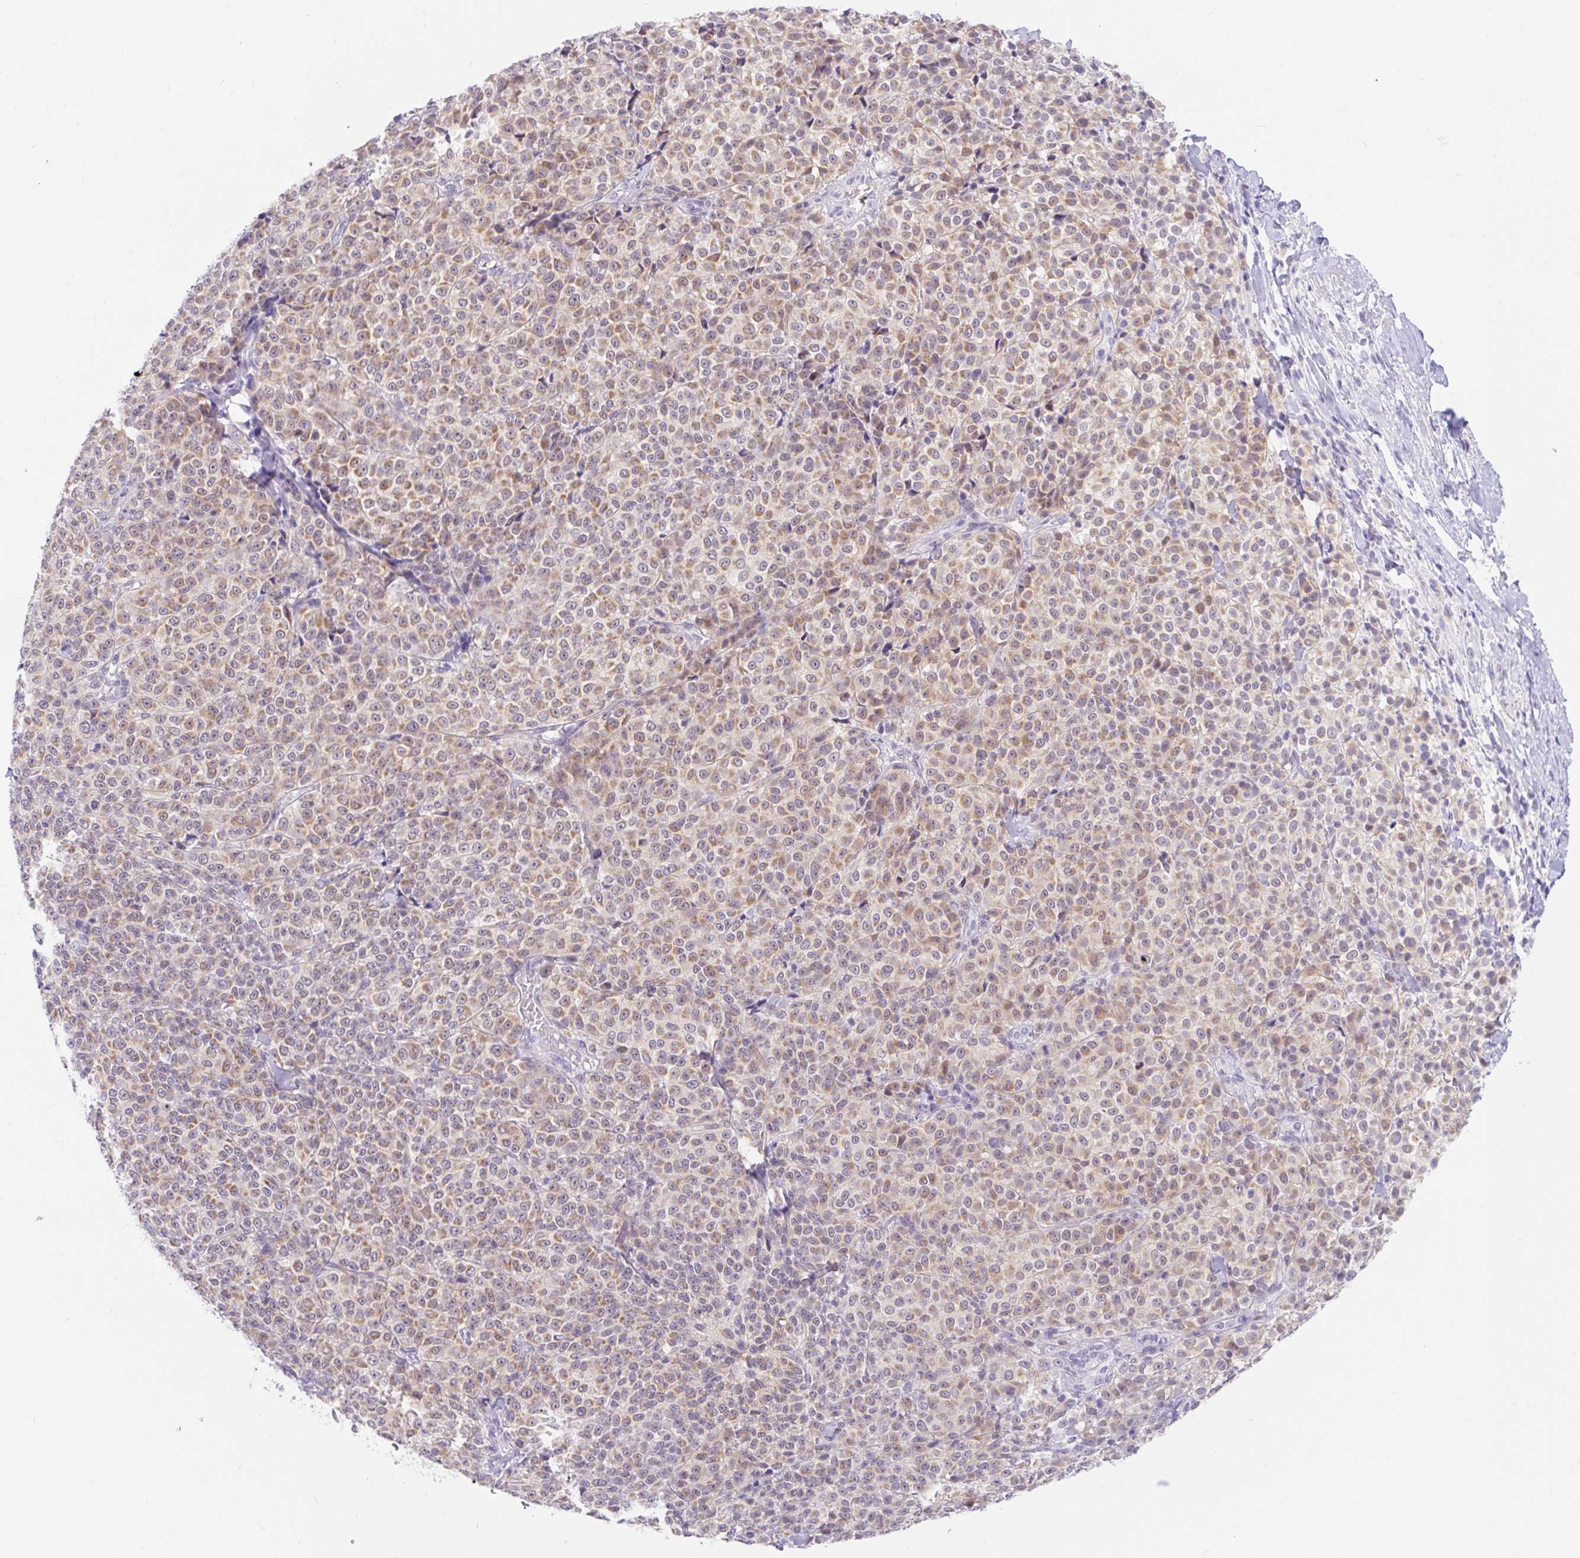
{"staining": {"intensity": "weak", "quantity": ">75%", "location": "cytoplasmic/membranous"}, "tissue": "melanoma", "cell_type": "Tumor cells", "image_type": "cancer", "snomed": [{"axis": "morphology", "description": "Normal tissue, NOS"}, {"axis": "morphology", "description": "Malignant melanoma, NOS"}, {"axis": "topography", "description": "Skin"}], "caption": "Immunohistochemistry (IHC) of malignant melanoma demonstrates low levels of weak cytoplasmic/membranous staining in about >75% of tumor cells. (DAB = brown stain, brightfield microscopy at high magnification).", "gene": "ITPK1", "patient": {"sex": "female", "age": 34}}